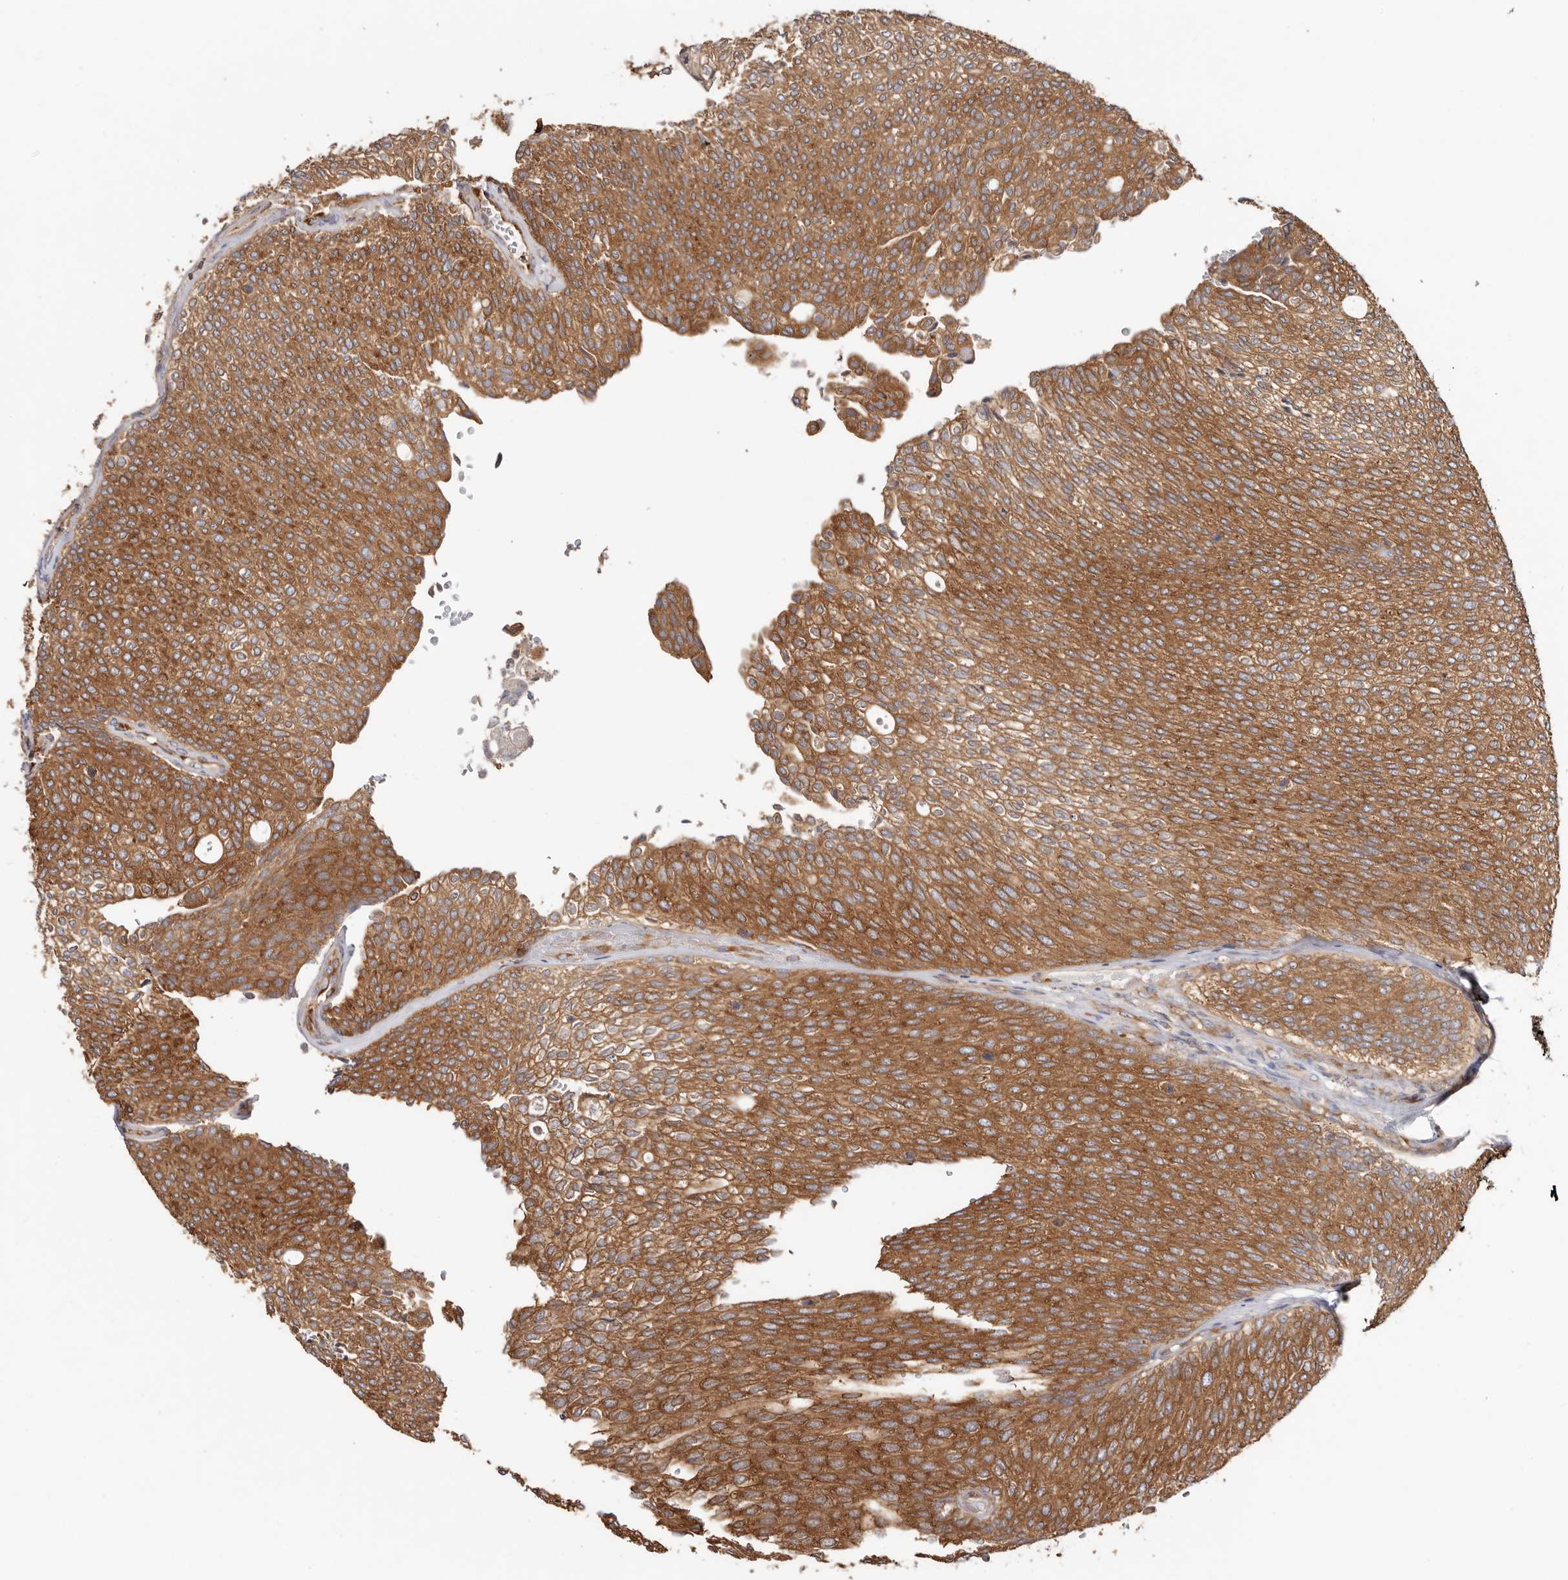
{"staining": {"intensity": "strong", "quantity": ">75%", "location": "cytoplasmic/membranous"}, "tissue": "urothelial cancer", "cell_type": "Tumor cells", "image_type": "cancer", "snomed": [{"axis": "morphology", "description": "Urothelial carcinoma, Low grade"}, {"axis": "topography", "description": "Urinary bladder"}], "caption": "Approximately >75% of tumor cells in urothelial cancer show strong cytoplasmic/membranous protein staining as visualized by brown immunohistochemical staining.", "gene": "EPRS1", "patient": {"sex": "female", "age": 79}}